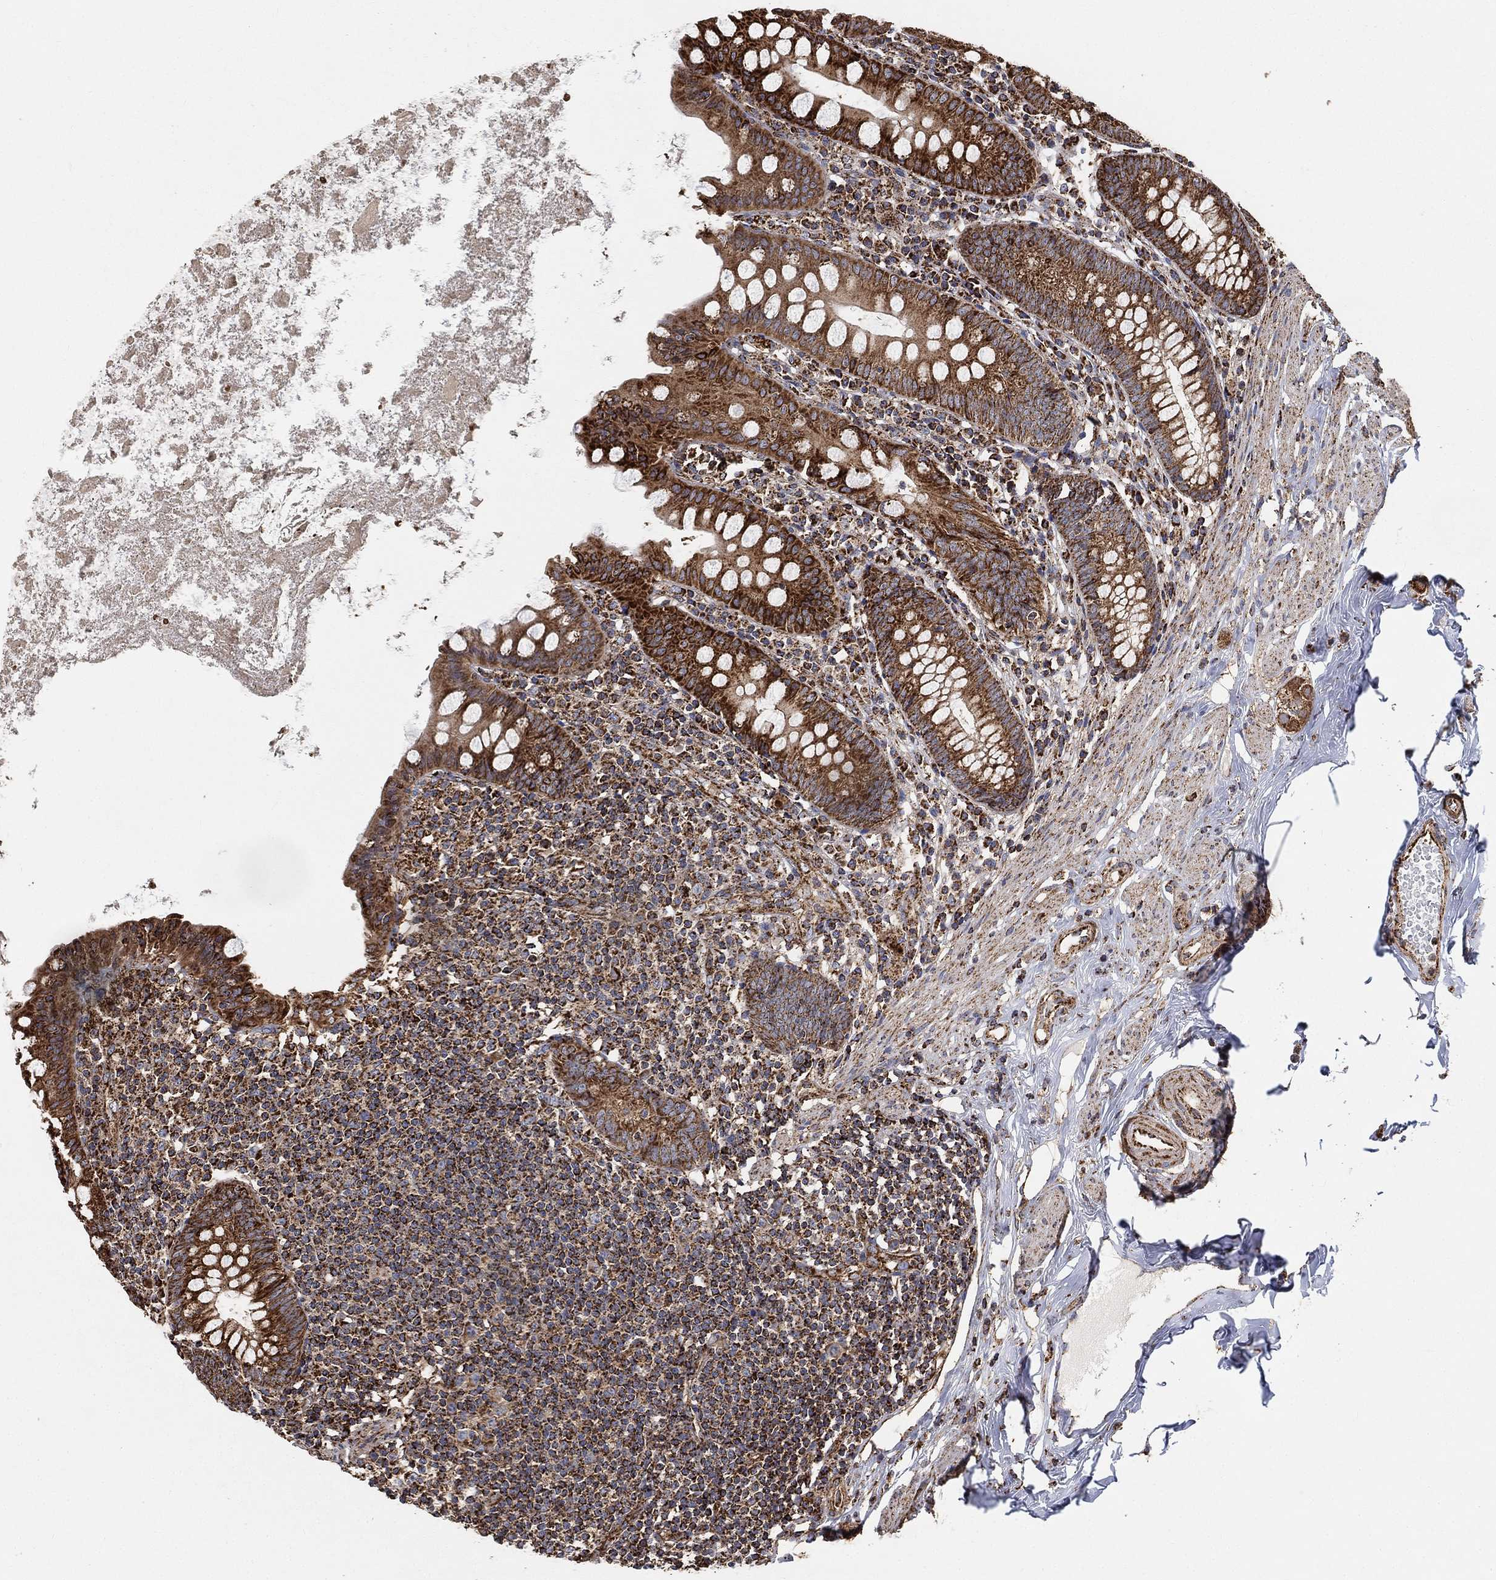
{"staining": {"intensity": "strong", "quantity": ">75%", "location": "cytoplasmic/membranous"}, "tissue": "appendix", "cell_type": "Glandular cells", "image_type": "normal", "snomed": [{"axis": "morphology", "description": "Normal tissue, NOS"}, {"axis": "topography", "description": "Appendix"}], "caption": "Strong cytoplasmic/membranous expression is appreciated in approximately >75% of glandular cells in normal appendix. (DAB (3,3'-diaminobenzidine) IHC, brown staining for protein, blue staining for nuclei).", "gene": "SLC38A7", "patient": {"sex": "female", "age": 82}}